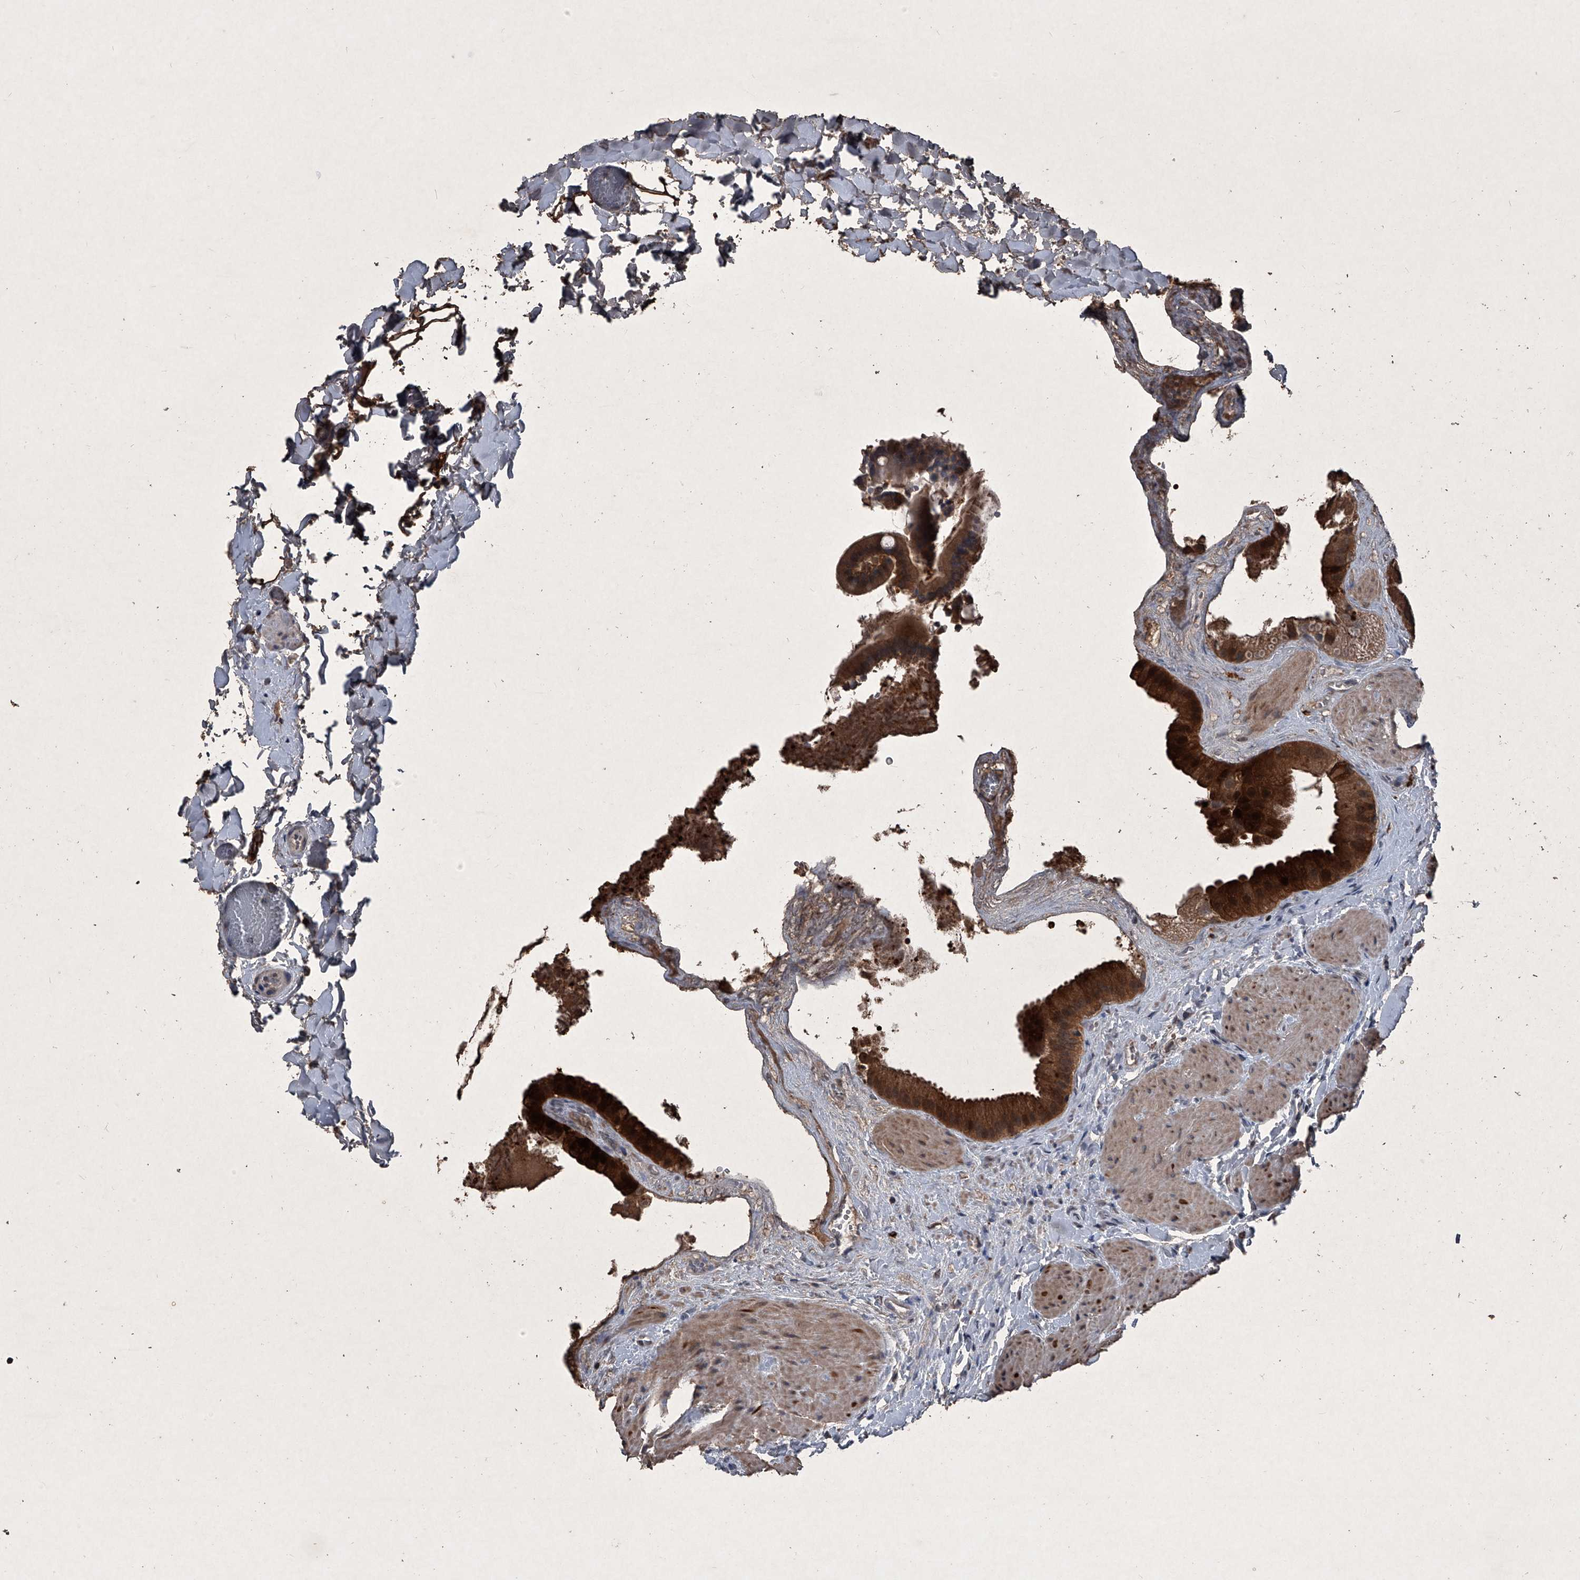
{"staining": {"intensity": "strong", "quantity": ">75%", "location": "cytoplasmic/membranous"}, "tissue": "gallbladder", "cell_type": "Glandular cells", "image_type": "normal", "snomed": [{"axis": "morphology", "description": "Normal tissue, NOS"}, {"axis": "topography", "description": "Gallbladder"}], "caption": "A high-resolution micrograph shows immunohistochemistry staining of normal gallbladder, which displays strong cytoplasmic/membranous expression in approximately >75% of glandular cells.", "gene": "MAPKAP1", "patient": {"sex": "male", "age": 55}}